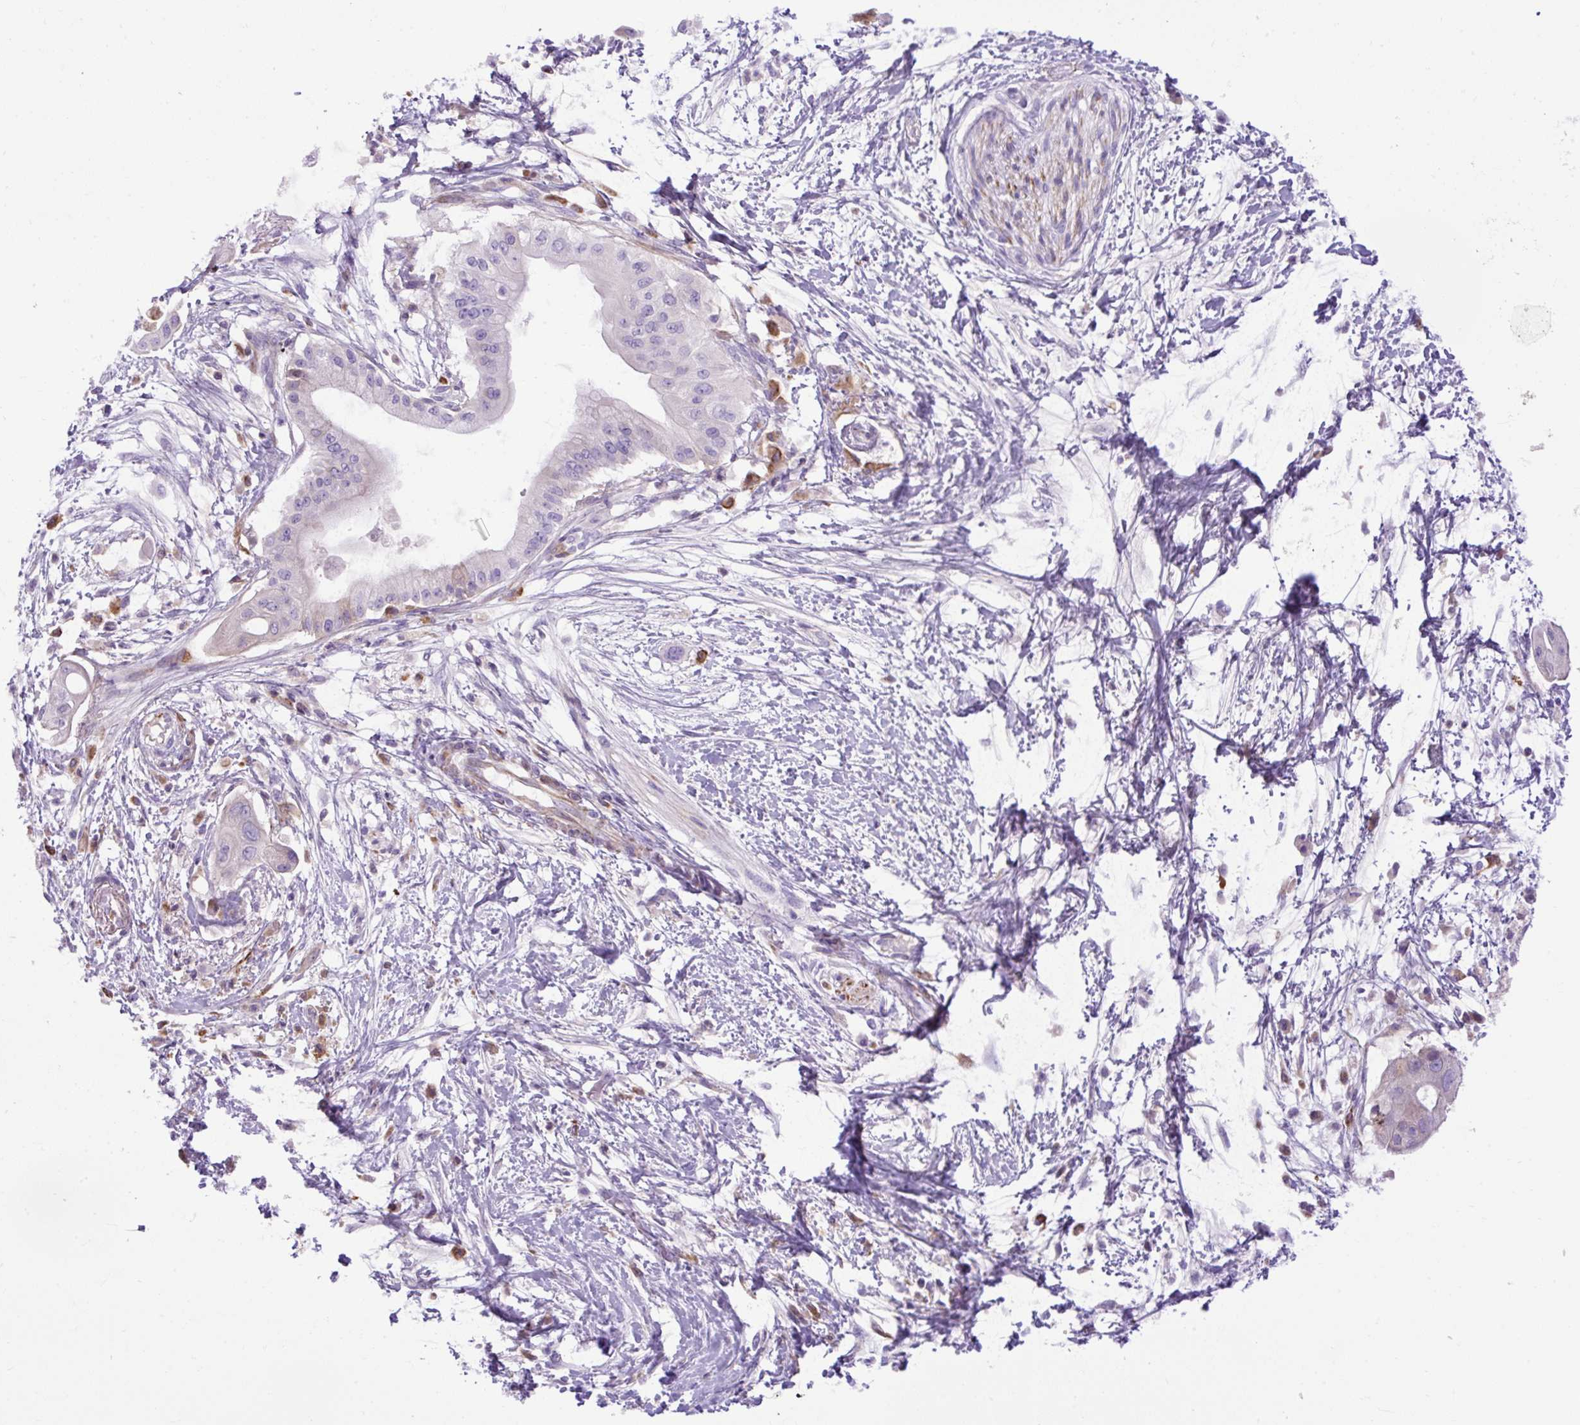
{"staining": {"intensity": "negative", "quantity": "none", "location": "none"}, "tissue": "pancreatic cancer", "cell_type": "Tumor cells", "image_type": "cancer", "snomed": [{"axis": "morphology", "description": "Adenocarcinoma, NOS"}, {"axis": "topography", "description": "Pancreas"}], "caption": "IHC image of pancreatic cancer stained for a protein (brown), which displays no positivity in tumor cells.", "gene": "SPTBN5", "patient": {"sex": "male", "age": 68}}